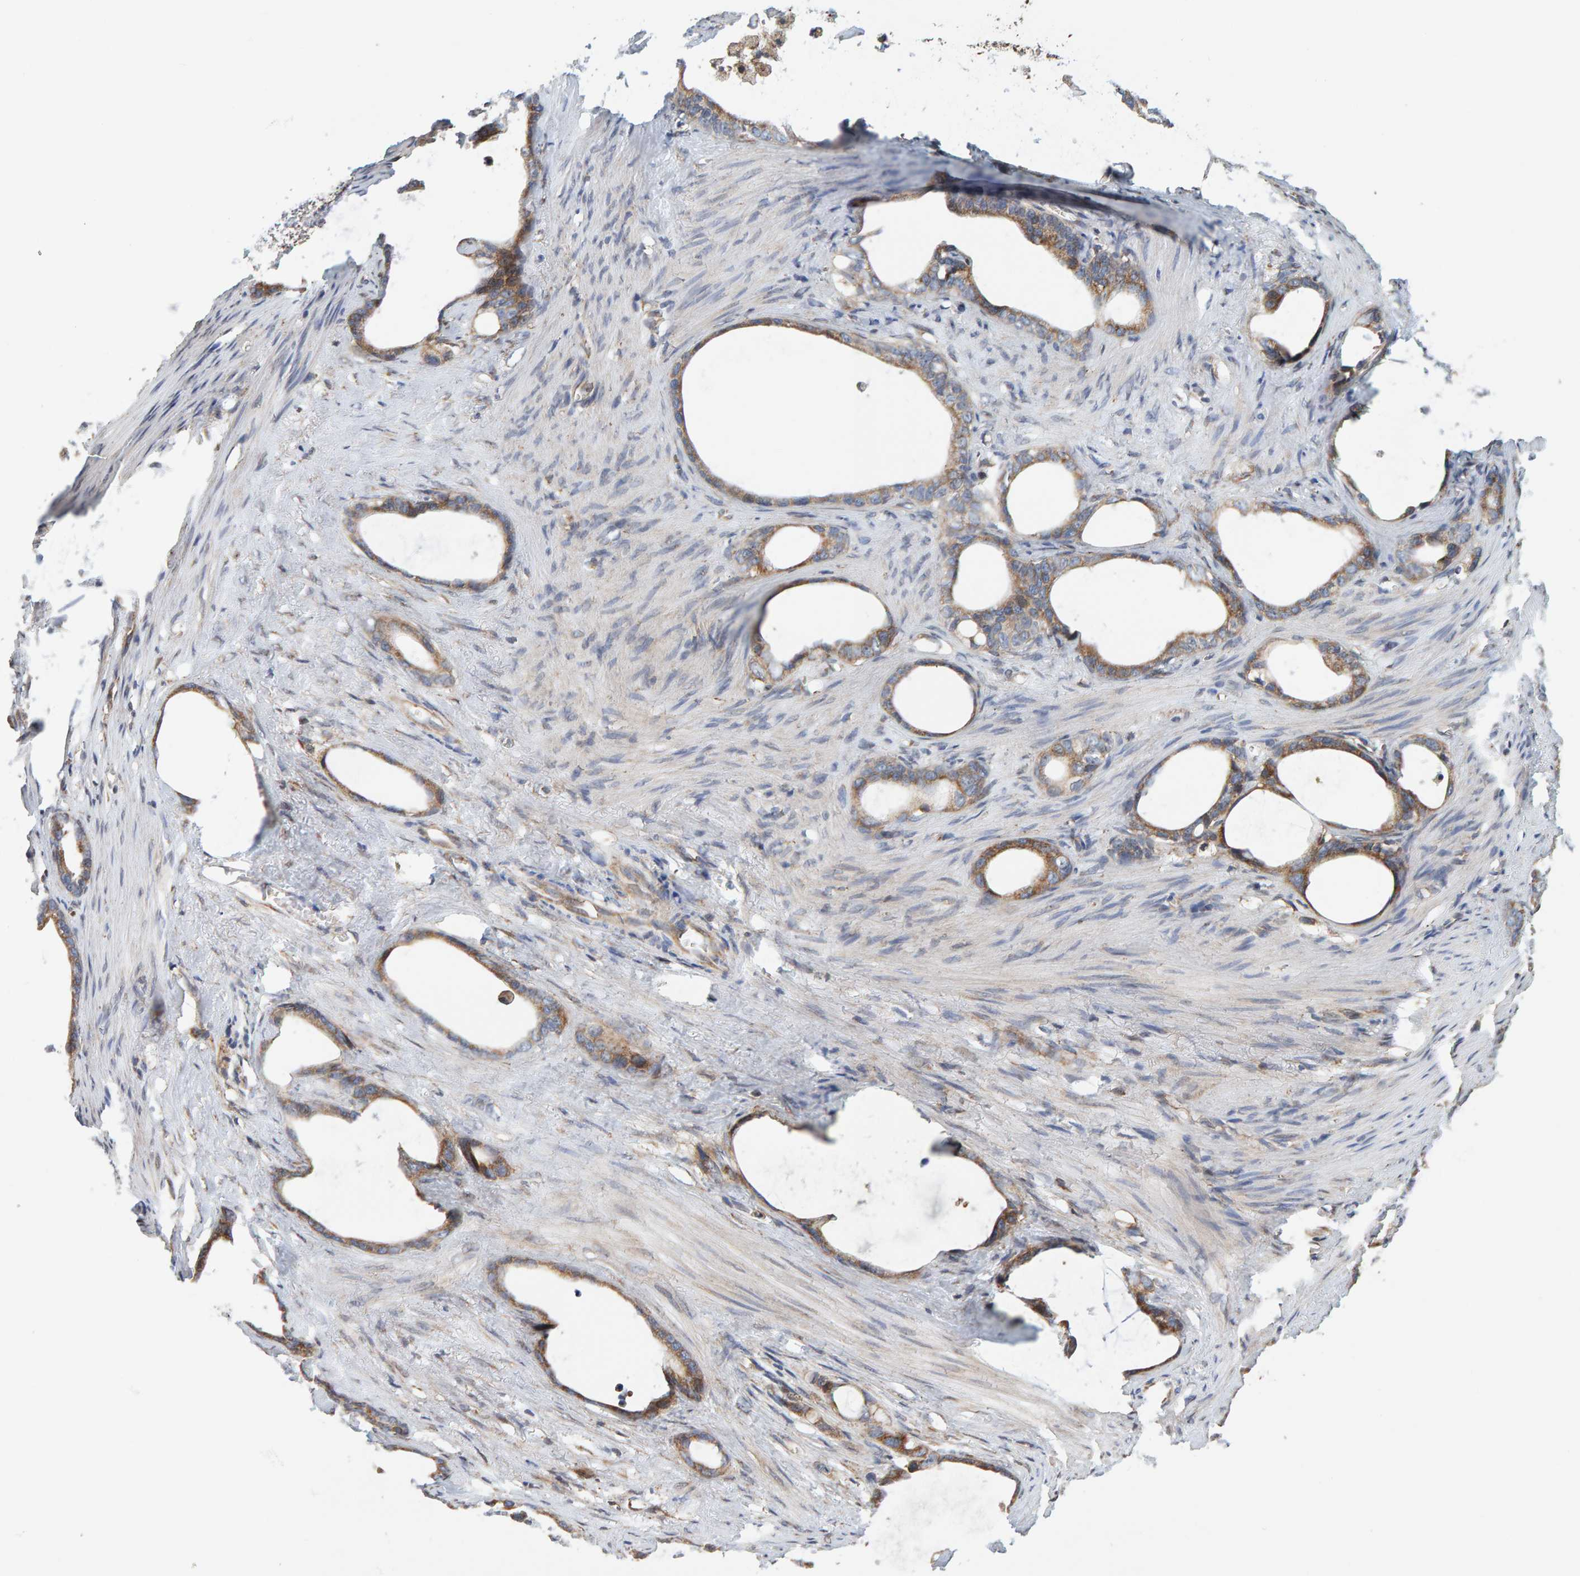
{"staining": {"intensity": "moderate", "quantity": ">75%", "location": "cytoplasmic/membranous"}, "tissue": "stomach cancer", "cell_type": "Tumor cells", "image_type": "cancer", "snomed": [{"axis": "morphology", "description": "Adenocarcinoma, NOS"}, {"axis": "topography", "description": "Stomach"}], "caption": "IHC (DAB) staining of human adenocarcinoma (stomach) shows moderate cytoplasmic/membranous protein expression in about >75% of tumor cells.", "gene": "MRPL45", "patient": {"sex": "female", "age": 75}}